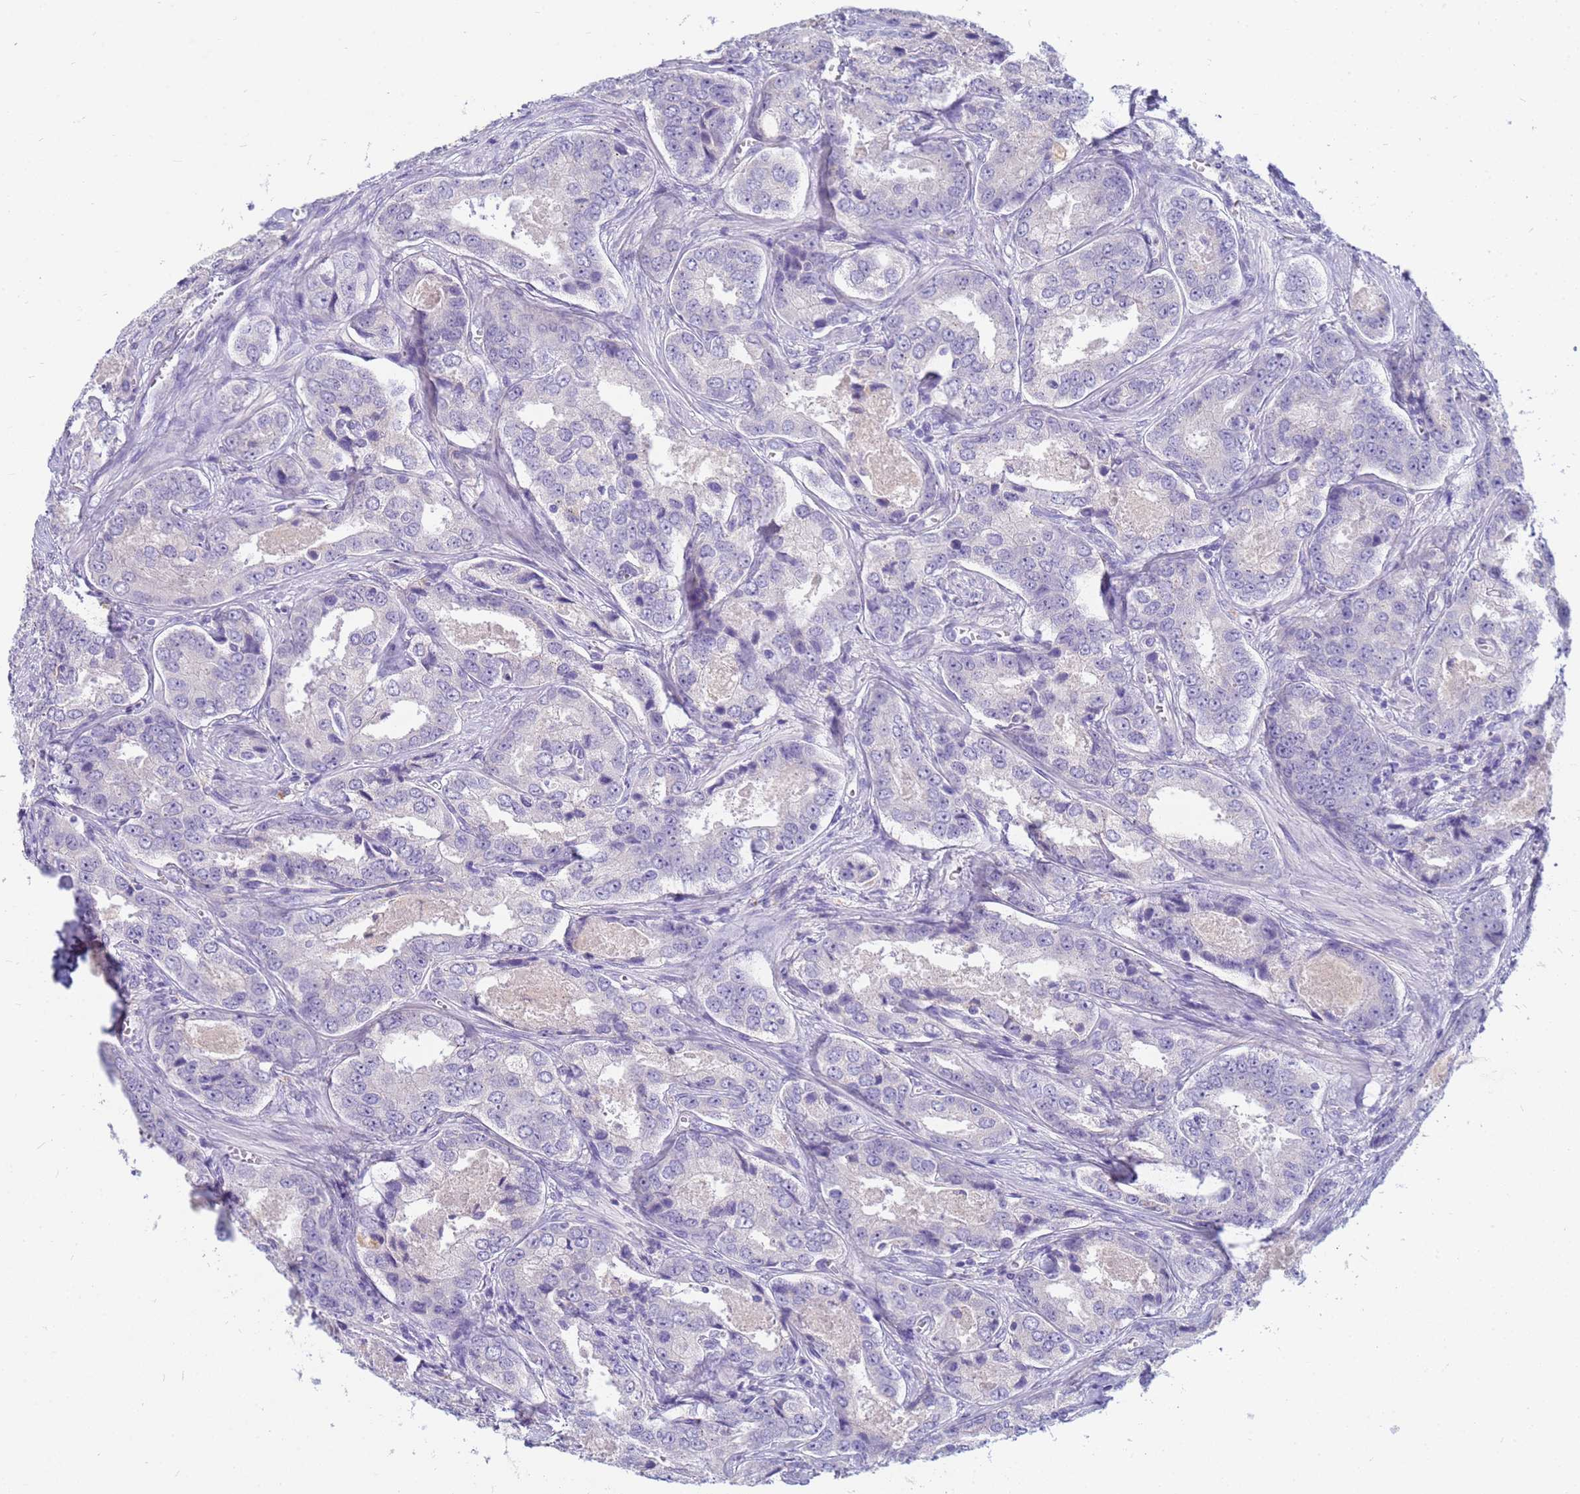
{"staining": {"intensity": "negative", "quantity": "none", "location": "none"}, "tissue": "prostate cancer", "cell_type": "Tumor cells", "image_type": "cancer", "snomed": [{"axis": "morphology", "description": "Adenocarcinoma, Low grade"}, {"axis": "topography", "description": "Prostate"}], "caption": "The histopathology image reveals no significant expression in tumor cells of prostate cancer.", "gene": "B3GNT8", "patient": {"sex": "male", "age": 68}}